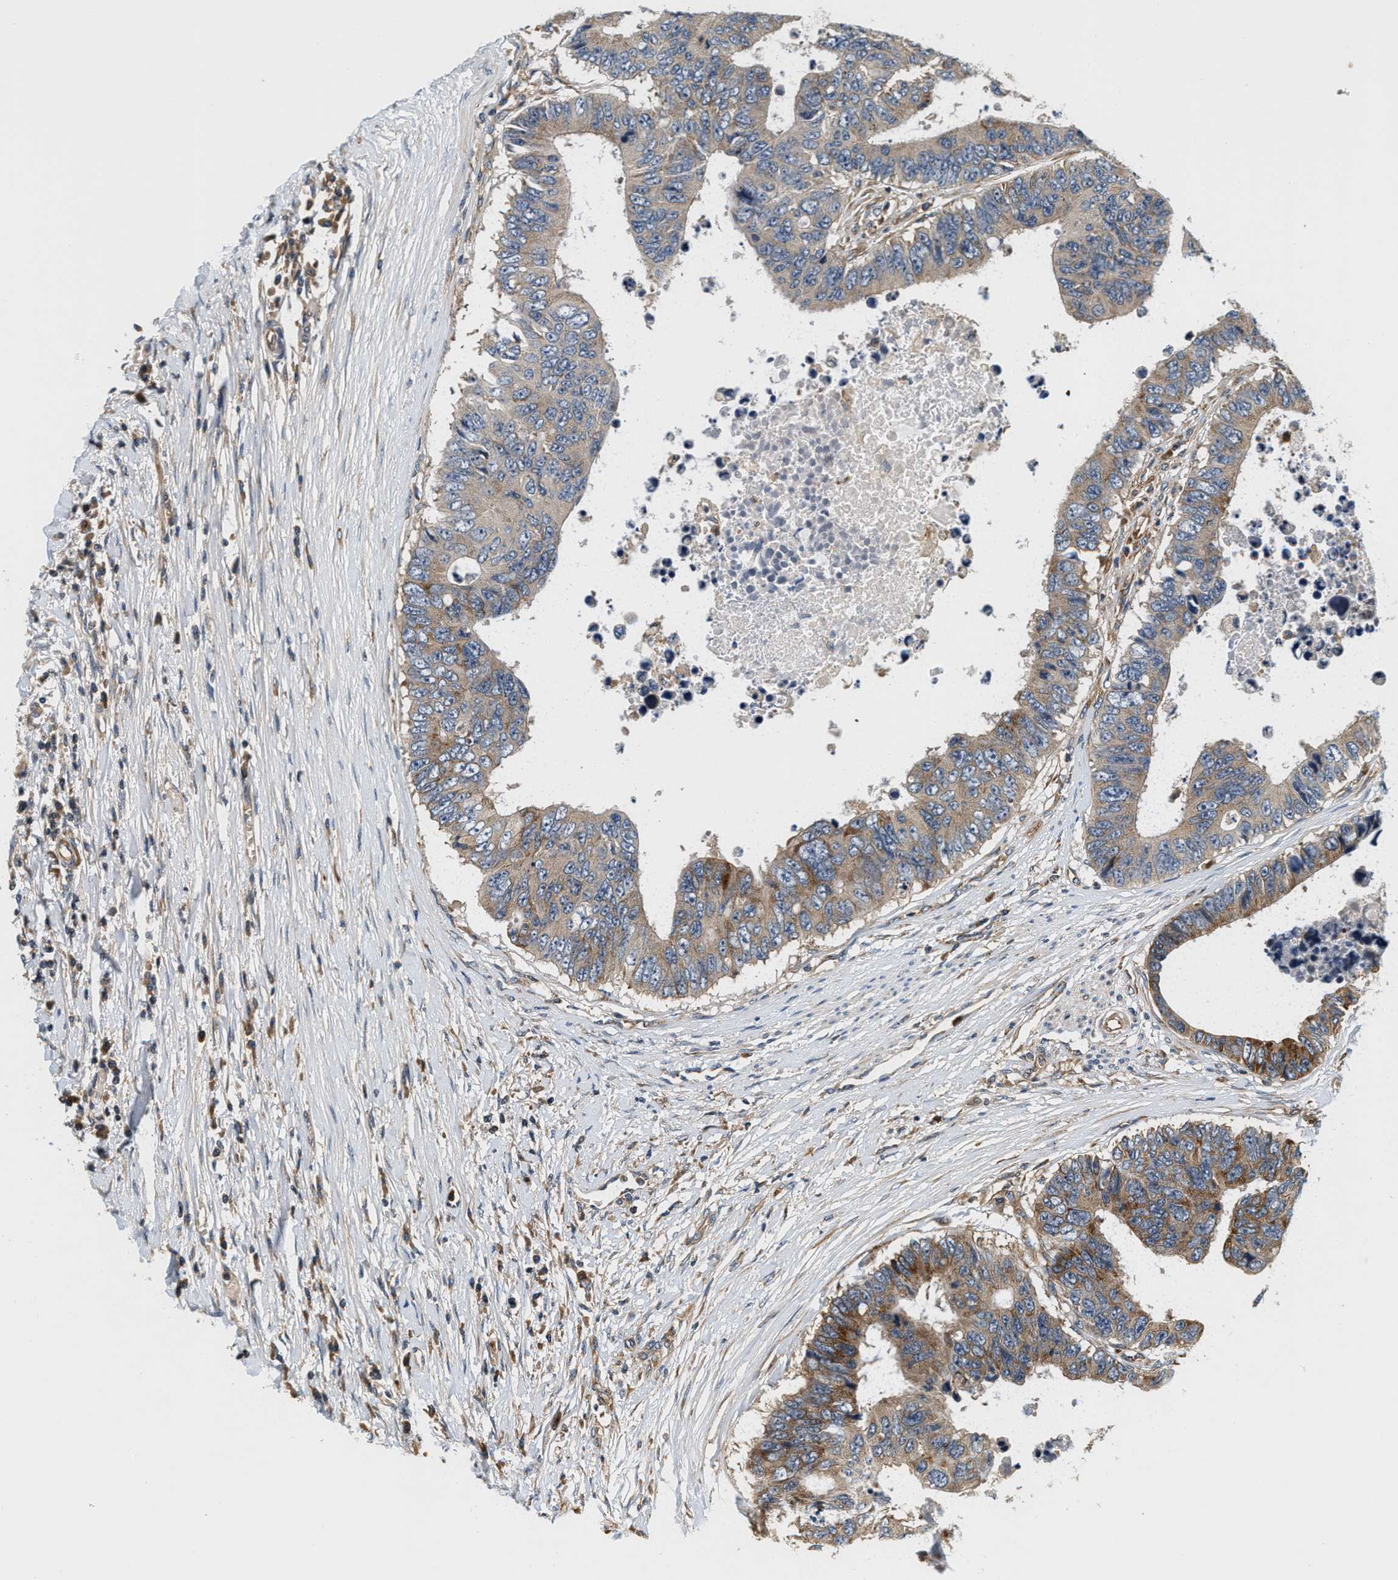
{"staining": {"intensity": "moderate", "quantity": ">75%", "location": "cytoplasmic/membranous"}, "tissue": "colorectal cancer", "cell_type": "Tumor cells", "image_type": "cancer", "snomed": [{"axis": "morphology", "description": "Adenocarcinoma, NOS"}, {"axis": "topography", "description": "Rectum"}], "caption": "Immunohistochemistry (IHC) (DAB (3,3'-diaminobenzidine)) staining of colorectal cancer (adenocarcinoma) displays moderate cytoplasmic/membranous protein staining in about >75% of tumor cells. The protein of interest is stained brown, and the nuclei are stained in blue (DAB (3,3'-diaminobenzidine) IHC with brightfield microscopy, high magnification).", "gene": "SAMD9", "patient": {"sex": "male", "age": 84}}